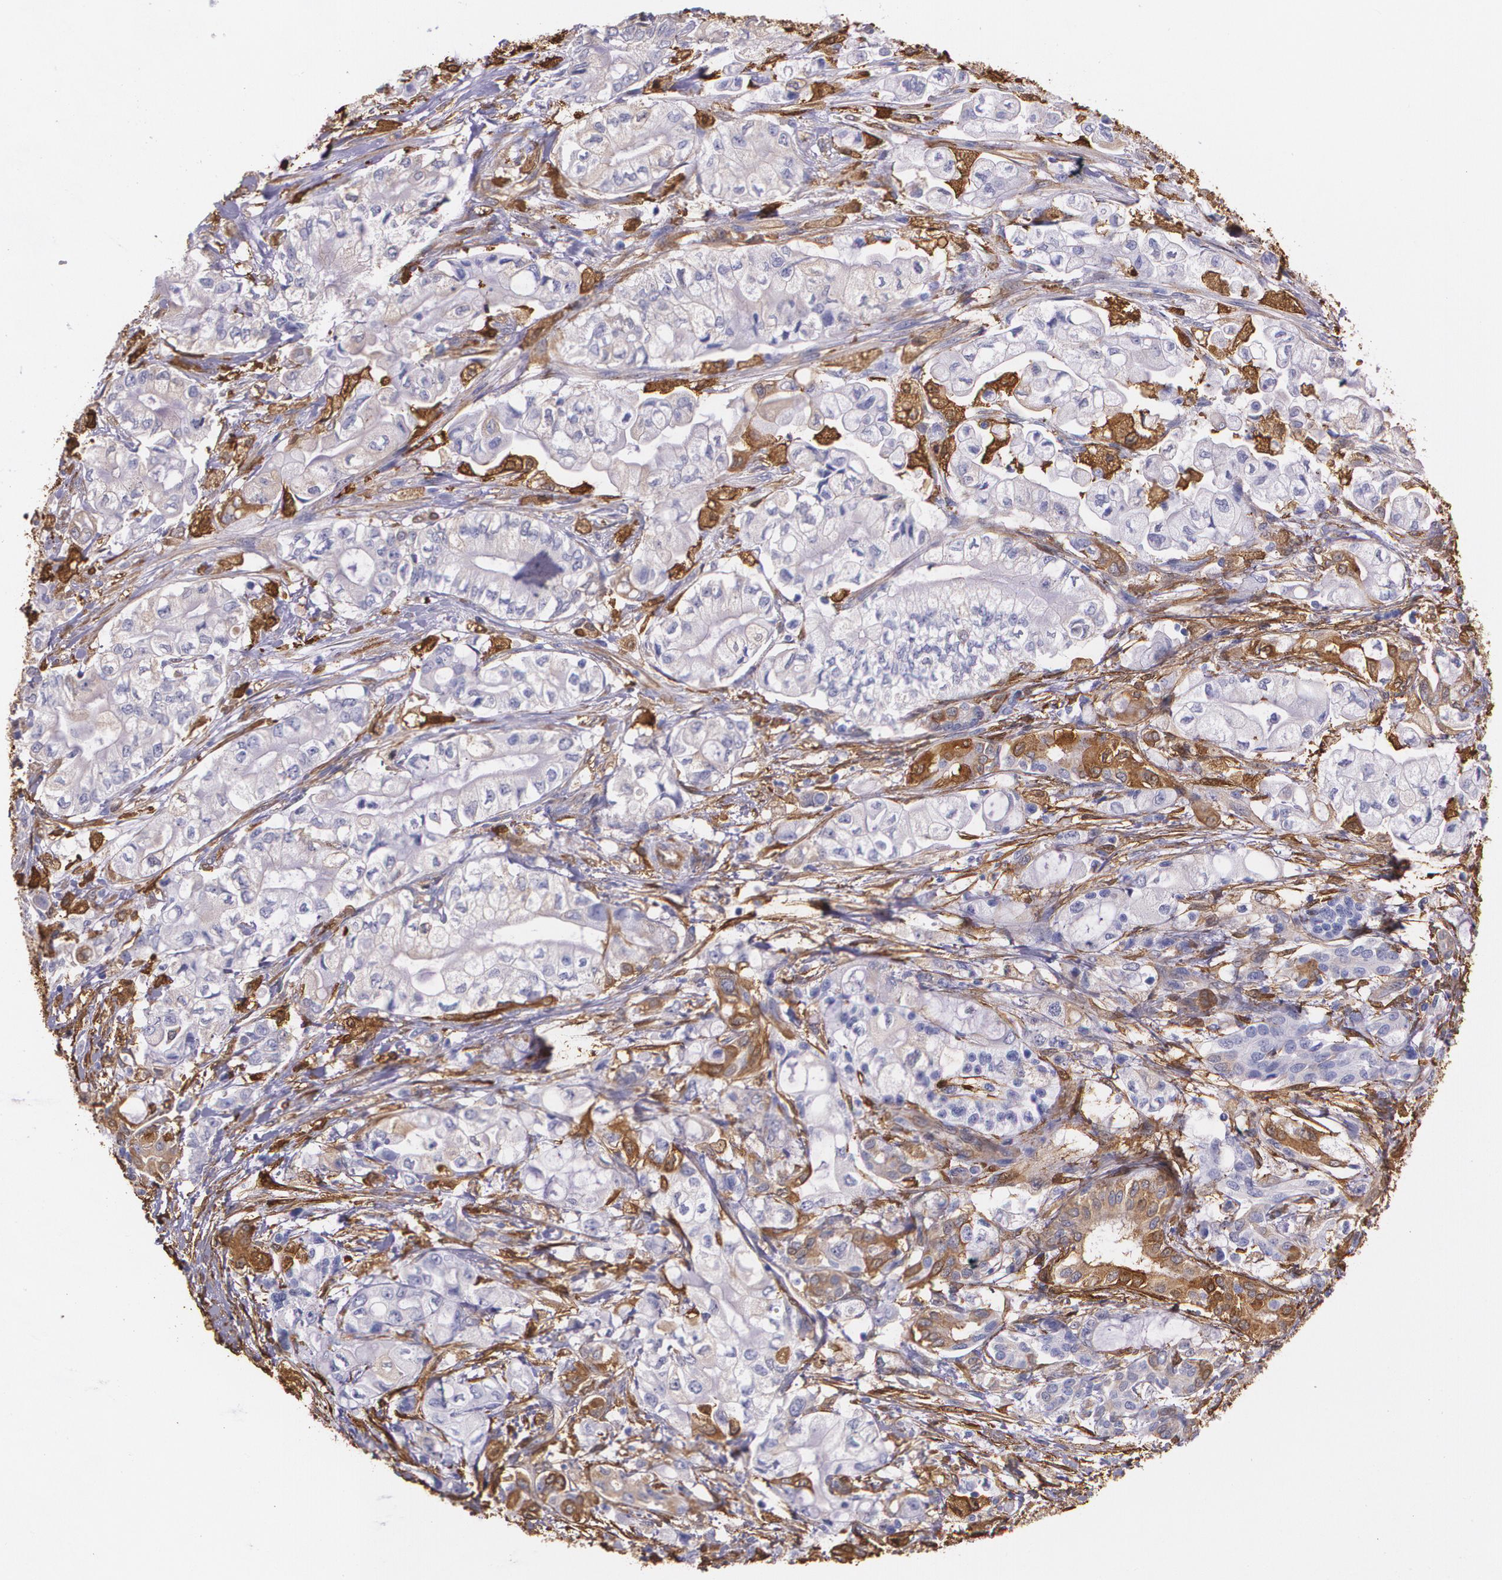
{"staining": {"intensity": "negative", "quantity": "none", "location": "none"}, "tissue": "pancreatic cancer", "cell_type": "Tumor cells", "image_type": "cancer", "snomed": [{"axis": "morphology", "description": "Adenocarcinoma, NOS"}, {"axis": "topography", "description": "Pancreas"}], "caption": "Tumor cells are negative for protein expression in human pancreatic cancer.", "gene": "MMP2", "patient": {"sex": "male", "age": 79}}